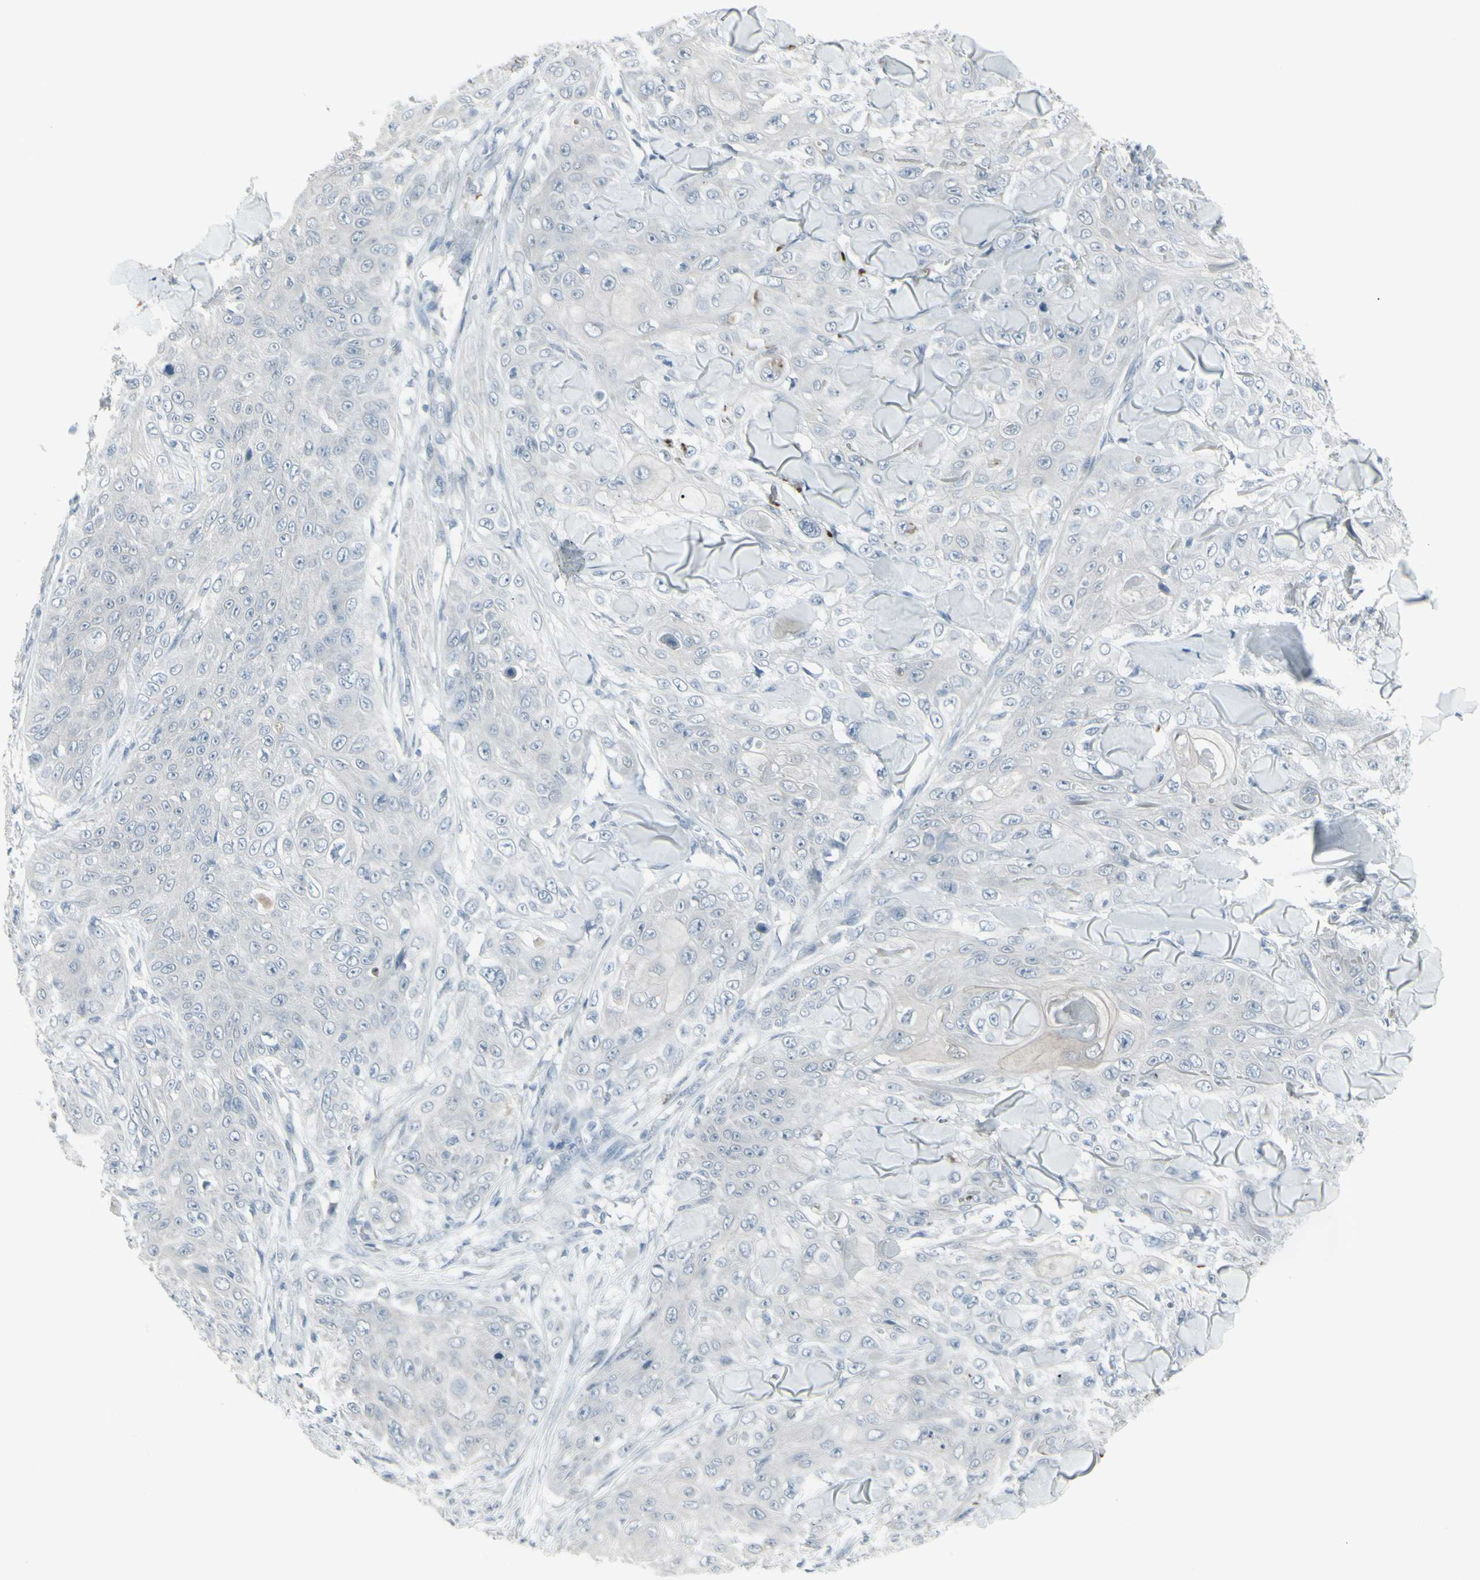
{"staining": {"intensity": "negative", "quantity": "none", "location": "none"}, "tissue": "skin cancer", "cell_type": "Tumor cells", "image_type": "cancer", "snomed": [{"axis": "morphology", "description": "Squamous cell carcinoma, NOS"}, {"axis": "topography", "description": "Skin"}], "caption": "DAB (3,3'-diaminobenzidine) immunohistochemical staining of human skin cancer (squamous cell carcinoma) shows no significant staining in tumor cells. (Stains: DAB IHC with hematoxylin counter stain, Microscopy: brightfield microscopy at high magnification).", "gene": "RAB3A", "patient": {"sex": "male", "age": 86}}